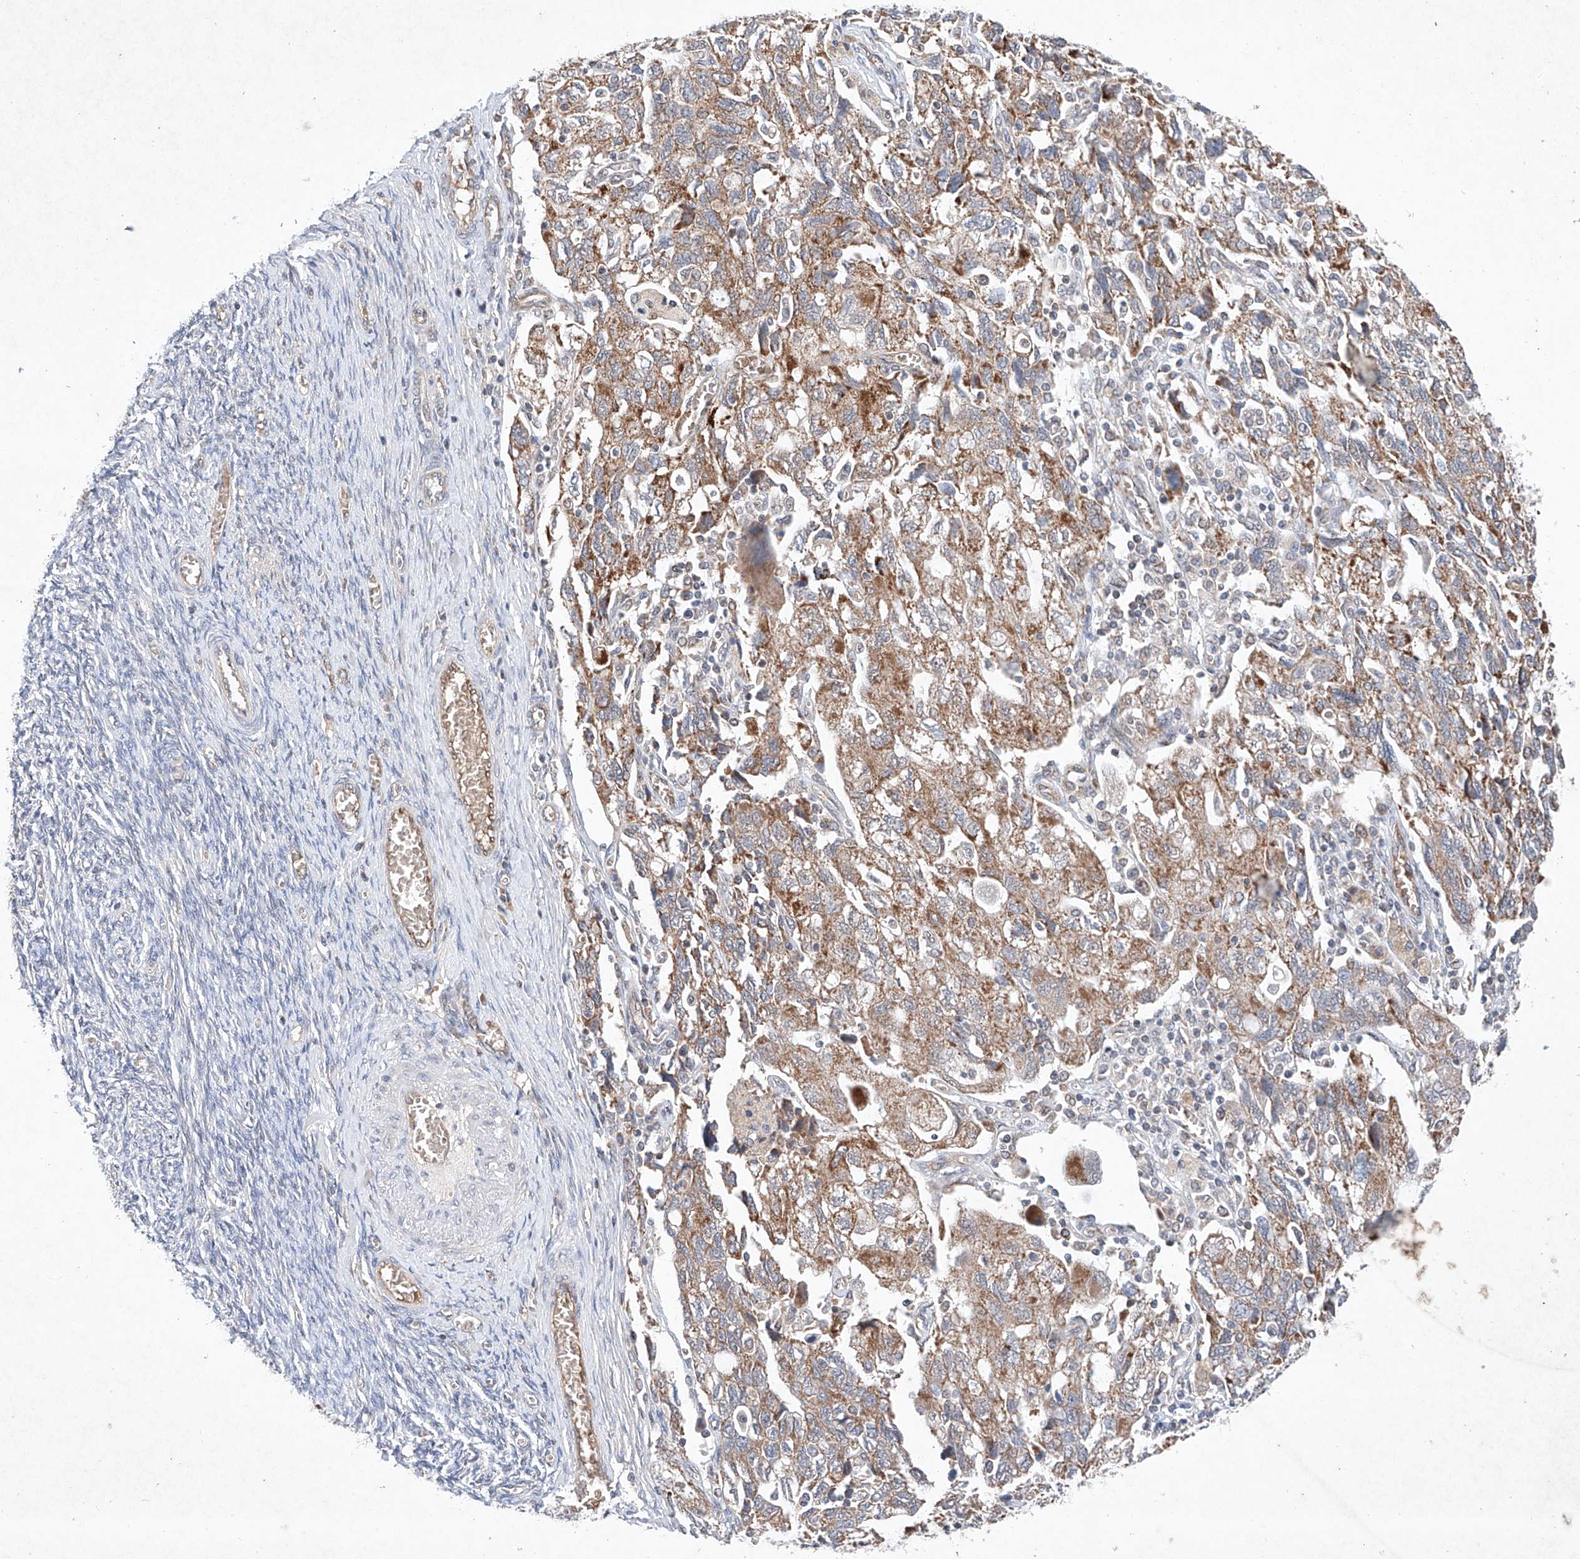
{"staining": {"intensity": "moderate", "quantity": ">75%", "location": "cytoplasmic/membranous"}, "tissue": "ovarian cancer", "cell_type": "Tumor cells", "image_type": "cancer", "snomed": [{"axis": "morphology", "description": "Carcinoma, NOS"}, {"axis": "morphology", "description": "Cystadenocarcinoma, serous, NOS"}, {"axis": "topography", "description": "Ovary"}], "caption": "An image of human ovarian cancer stained for a protein shows moderate cytoplasmic/membranous brown staining in tumor cells.", "gene": "FASTK", "patient": {"sex": "female", "age": 69}}